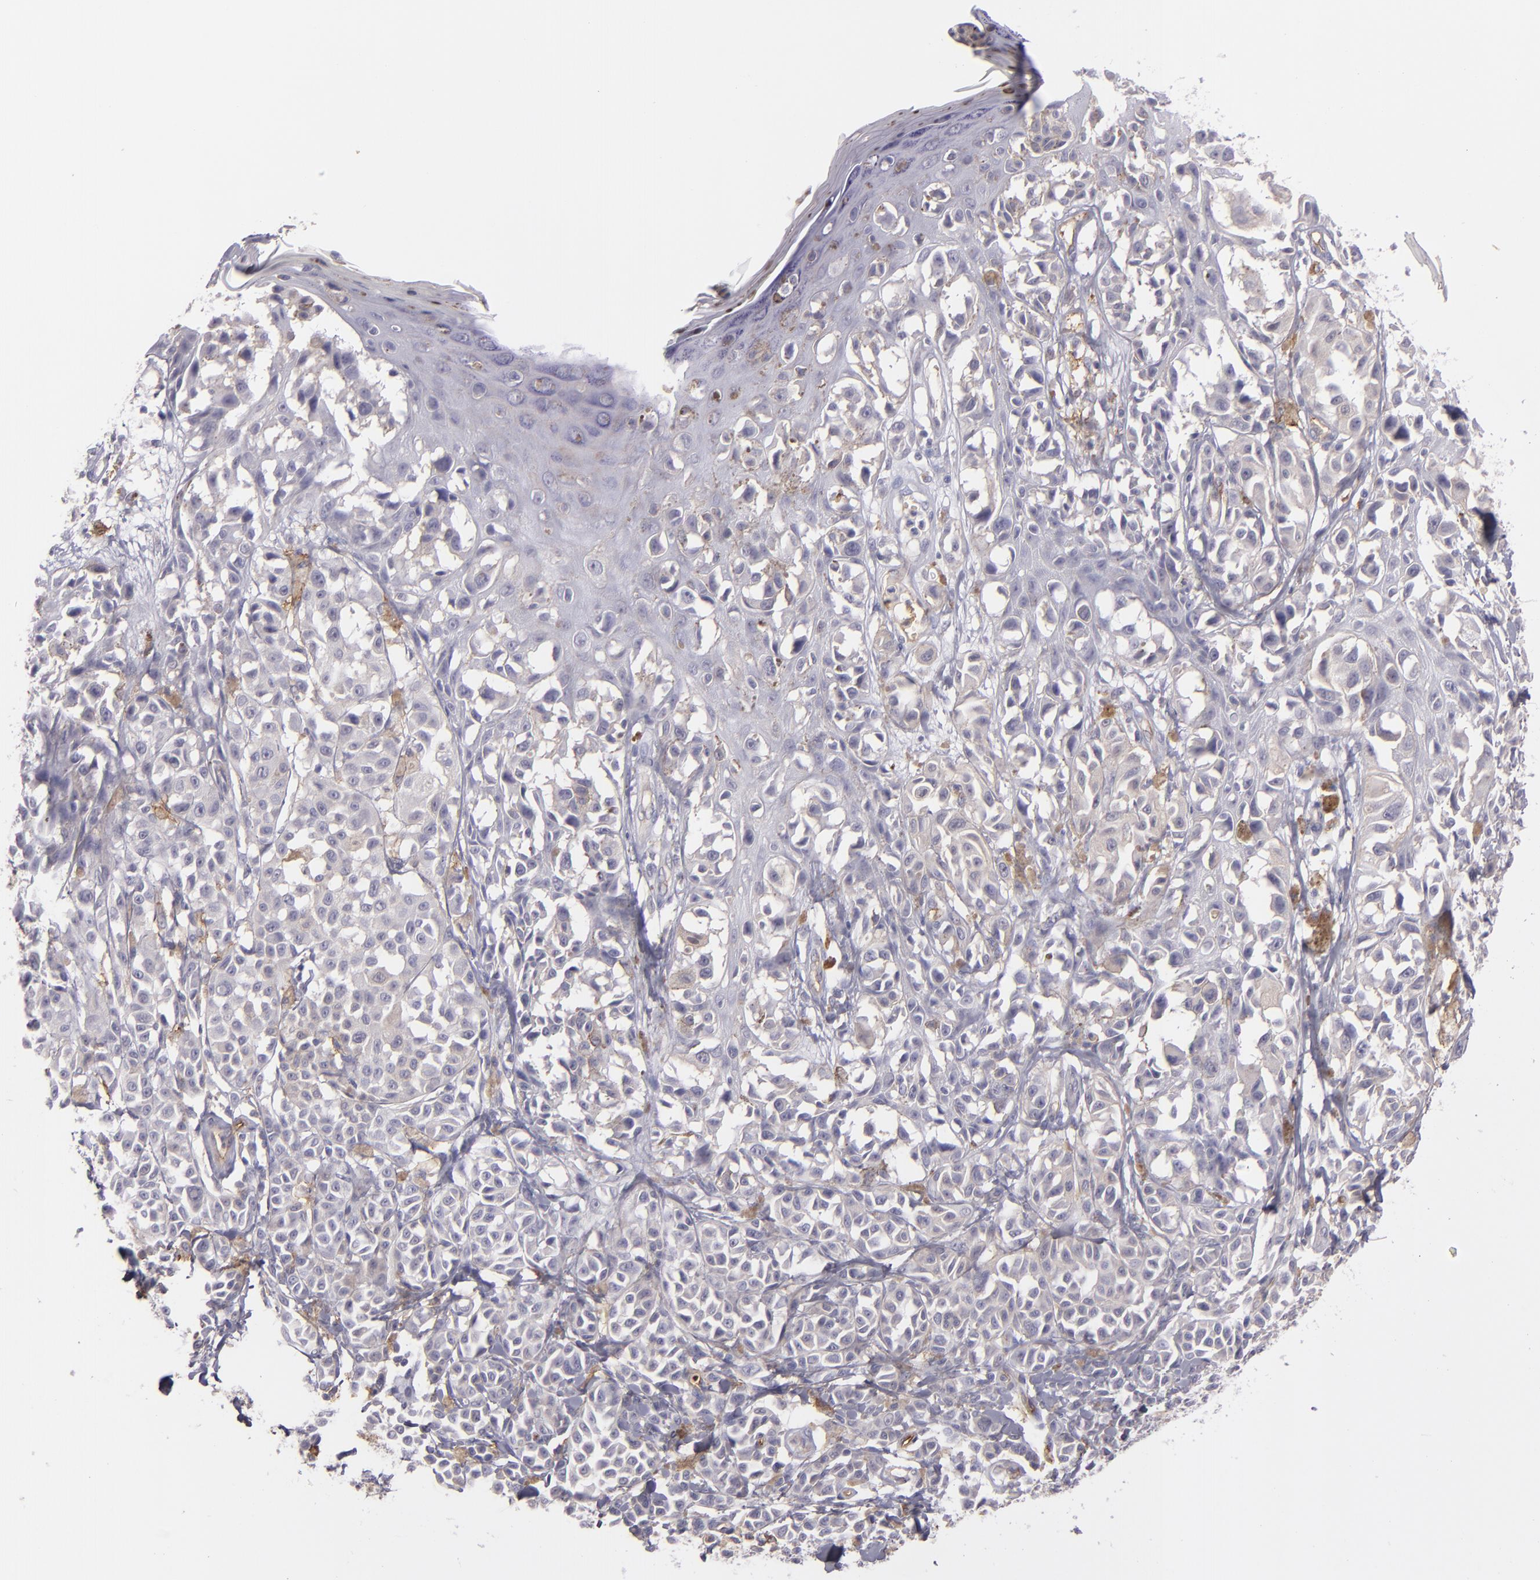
{"staining": {"intensity": "weak", "quantity": "<25%", "location": "cytoplasmic/membranous"}, "tissue": "melanoma", "cell_type": "Tumor cells", "image_type": "cancer", "snomed": [{"axis": "morphology", "description": "Malignant melanoma, NOS"}, {"axis": "topography", "description": "Skin"}], "caption": "Malignant melanoma was stained to show a protein in brown. There is no significant expression in tumor cells. (DAB IHC with hematoxylin counter stain).", "gene": "ACE", "patient": {"sex": "female", "age": 38}}